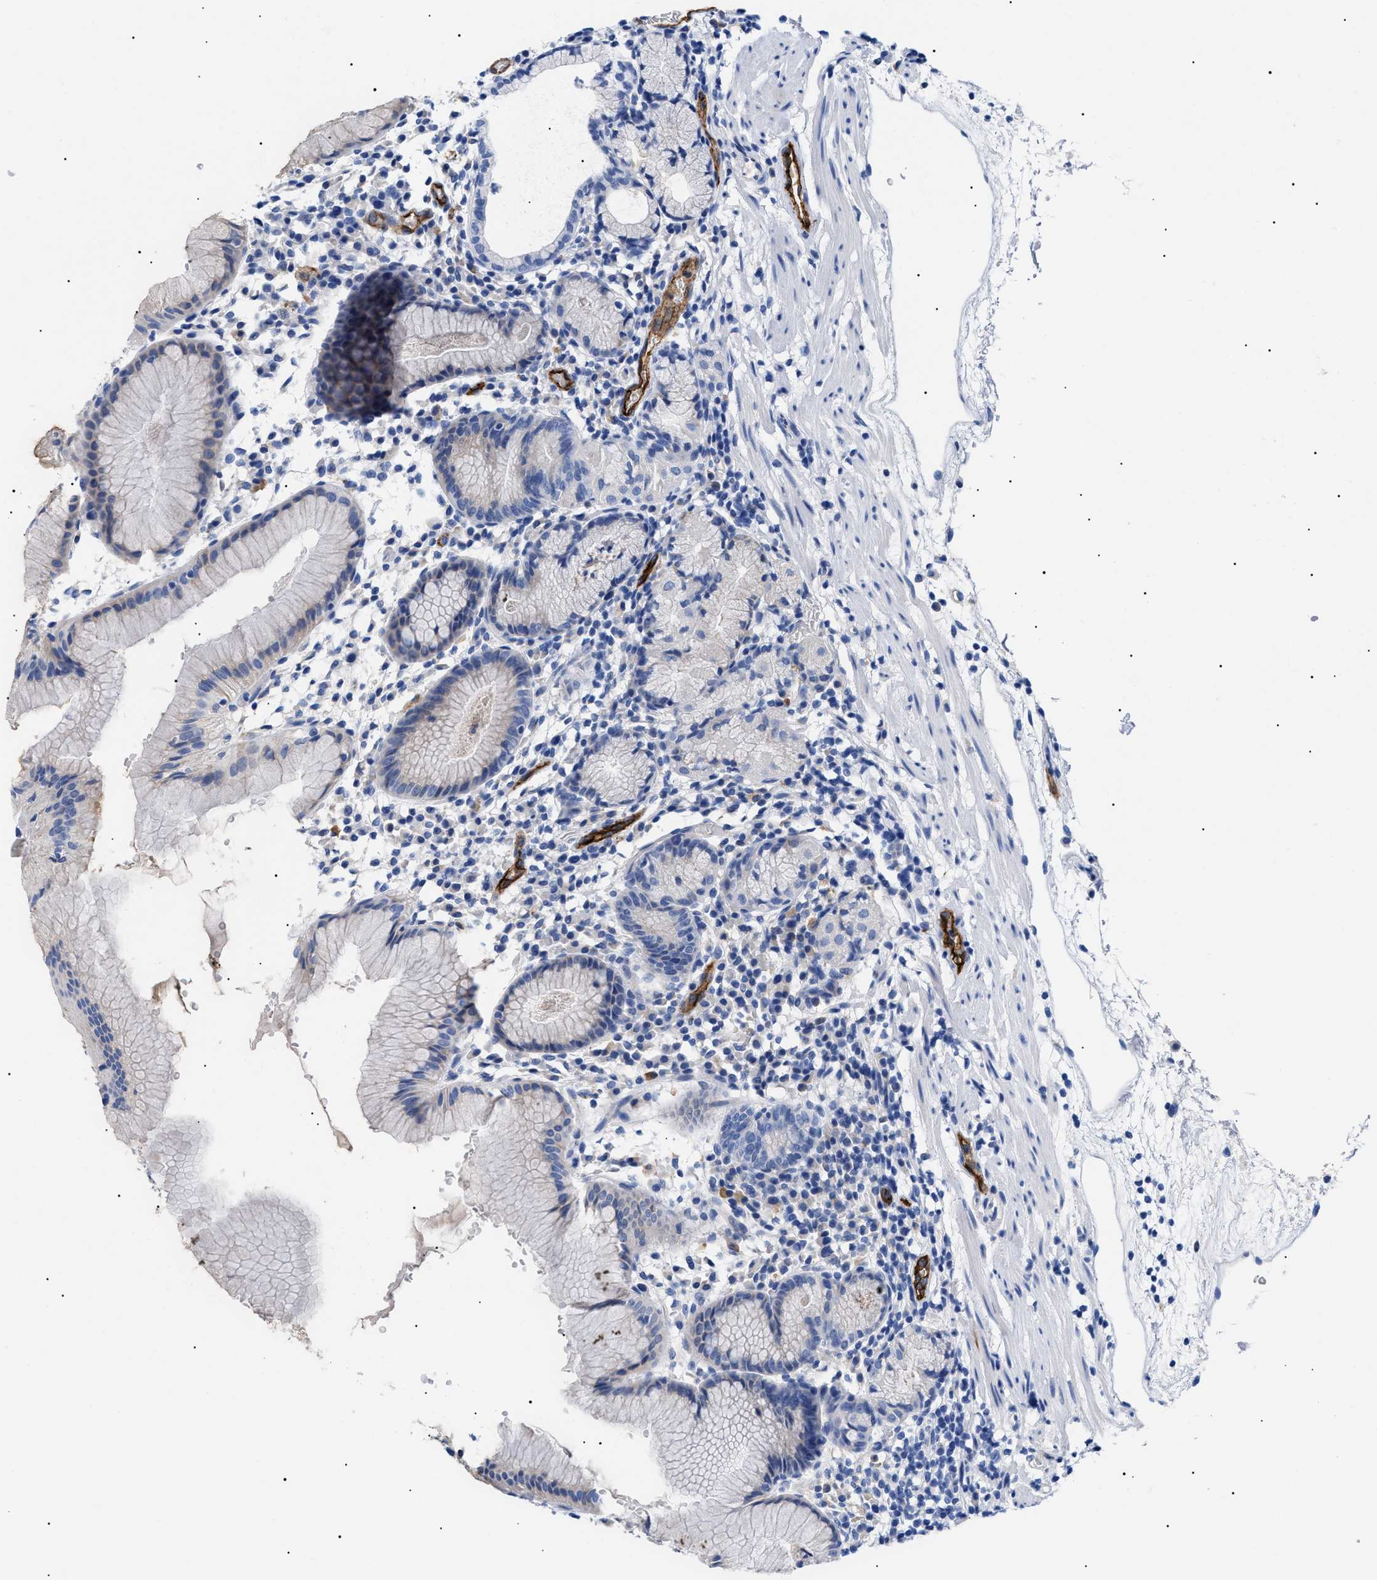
{"staining": {"intensity": "negative", "quantity": "none", "location": "none"}, "tissue": "stomach", "cell_type": "Glandular cells", "image_type": "normal", "snomed": [{"axis": "morphology", "description": "Normal tissue, NOS"}, {"axis": "topography", "description": "Stomach"}, {"axis": "topography", "description": "Stomach, lower"}], "caption": "A micrograph of human stomach is negative for staining in glandular cells. (DAB IHC with hematoxylin counter stain).", "gene": "ACKR1", "patient": {"sex": "female", "age": 75}}